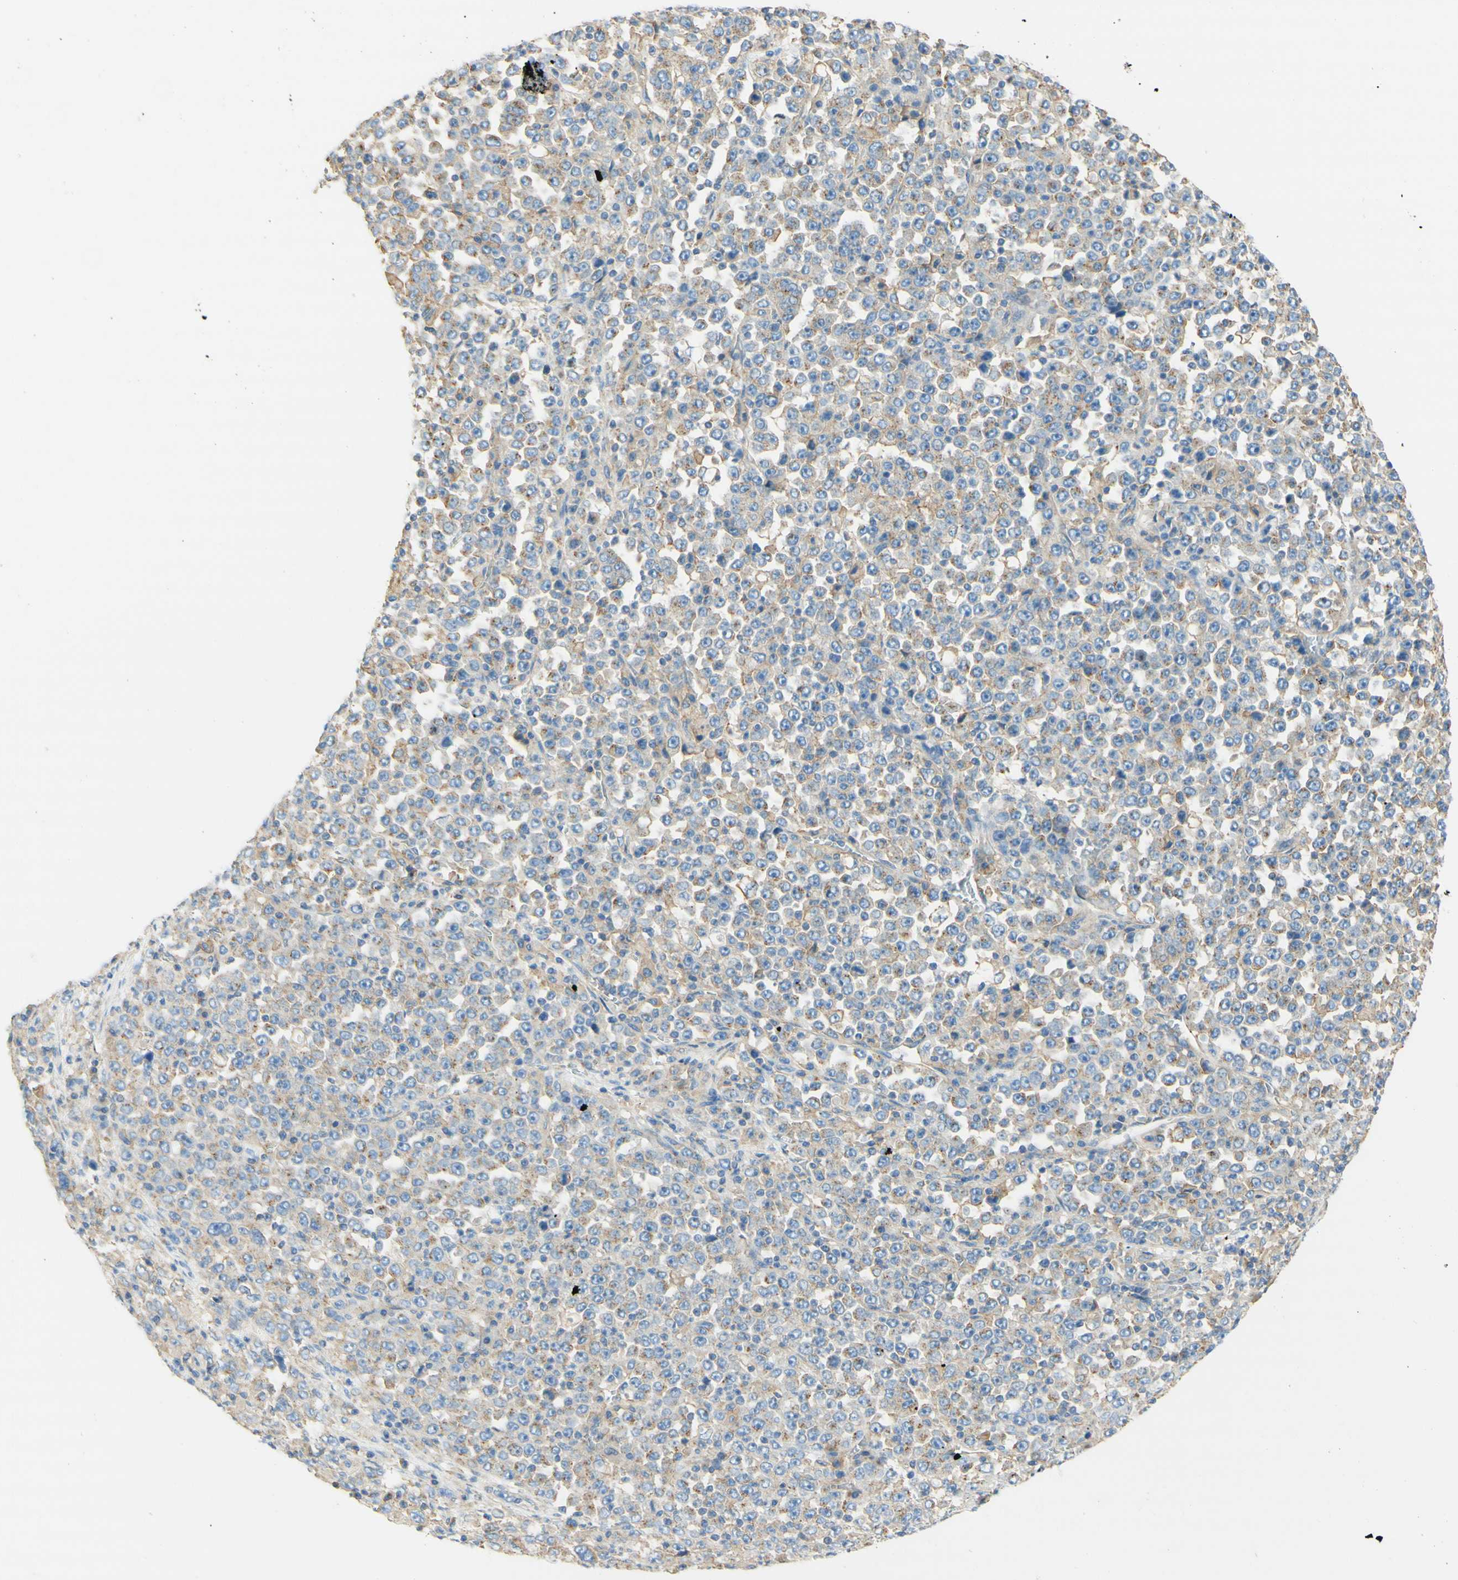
{"staining": {"intensity": "weak", "quantity": ">75%", "location": "cytoplasmic/membranous"}, "tissue": "stomach cancer", "cell_type": "Tumor cells", "image_type": "cancer", "snomed": [{"axis": "morphology", "description": "Normal tissue, NOS"}, {"axis": "morphology", "description": "Adenocarcinoma, NOS"}, {"axis": "topography", "description": "Stomach, upper"}, {"axis": "topography", "description": "Stomach"}], "caption": "Immunohistochemistry (IHC) staining of stomach adenocarcinoma, which displays low levels of weak cytoplasmic/membranous expression in about >75% of tumor cells indicating weak cytoplasmic/membranous protein staining. The staining was performed using DAB (3,3'-diaminobenzidine) (brown) for protein detection and nuclei were counterstained in hematoxylin (blue).", "gene": "CLTC", "patient": {"sex": "male", "age": 59}}